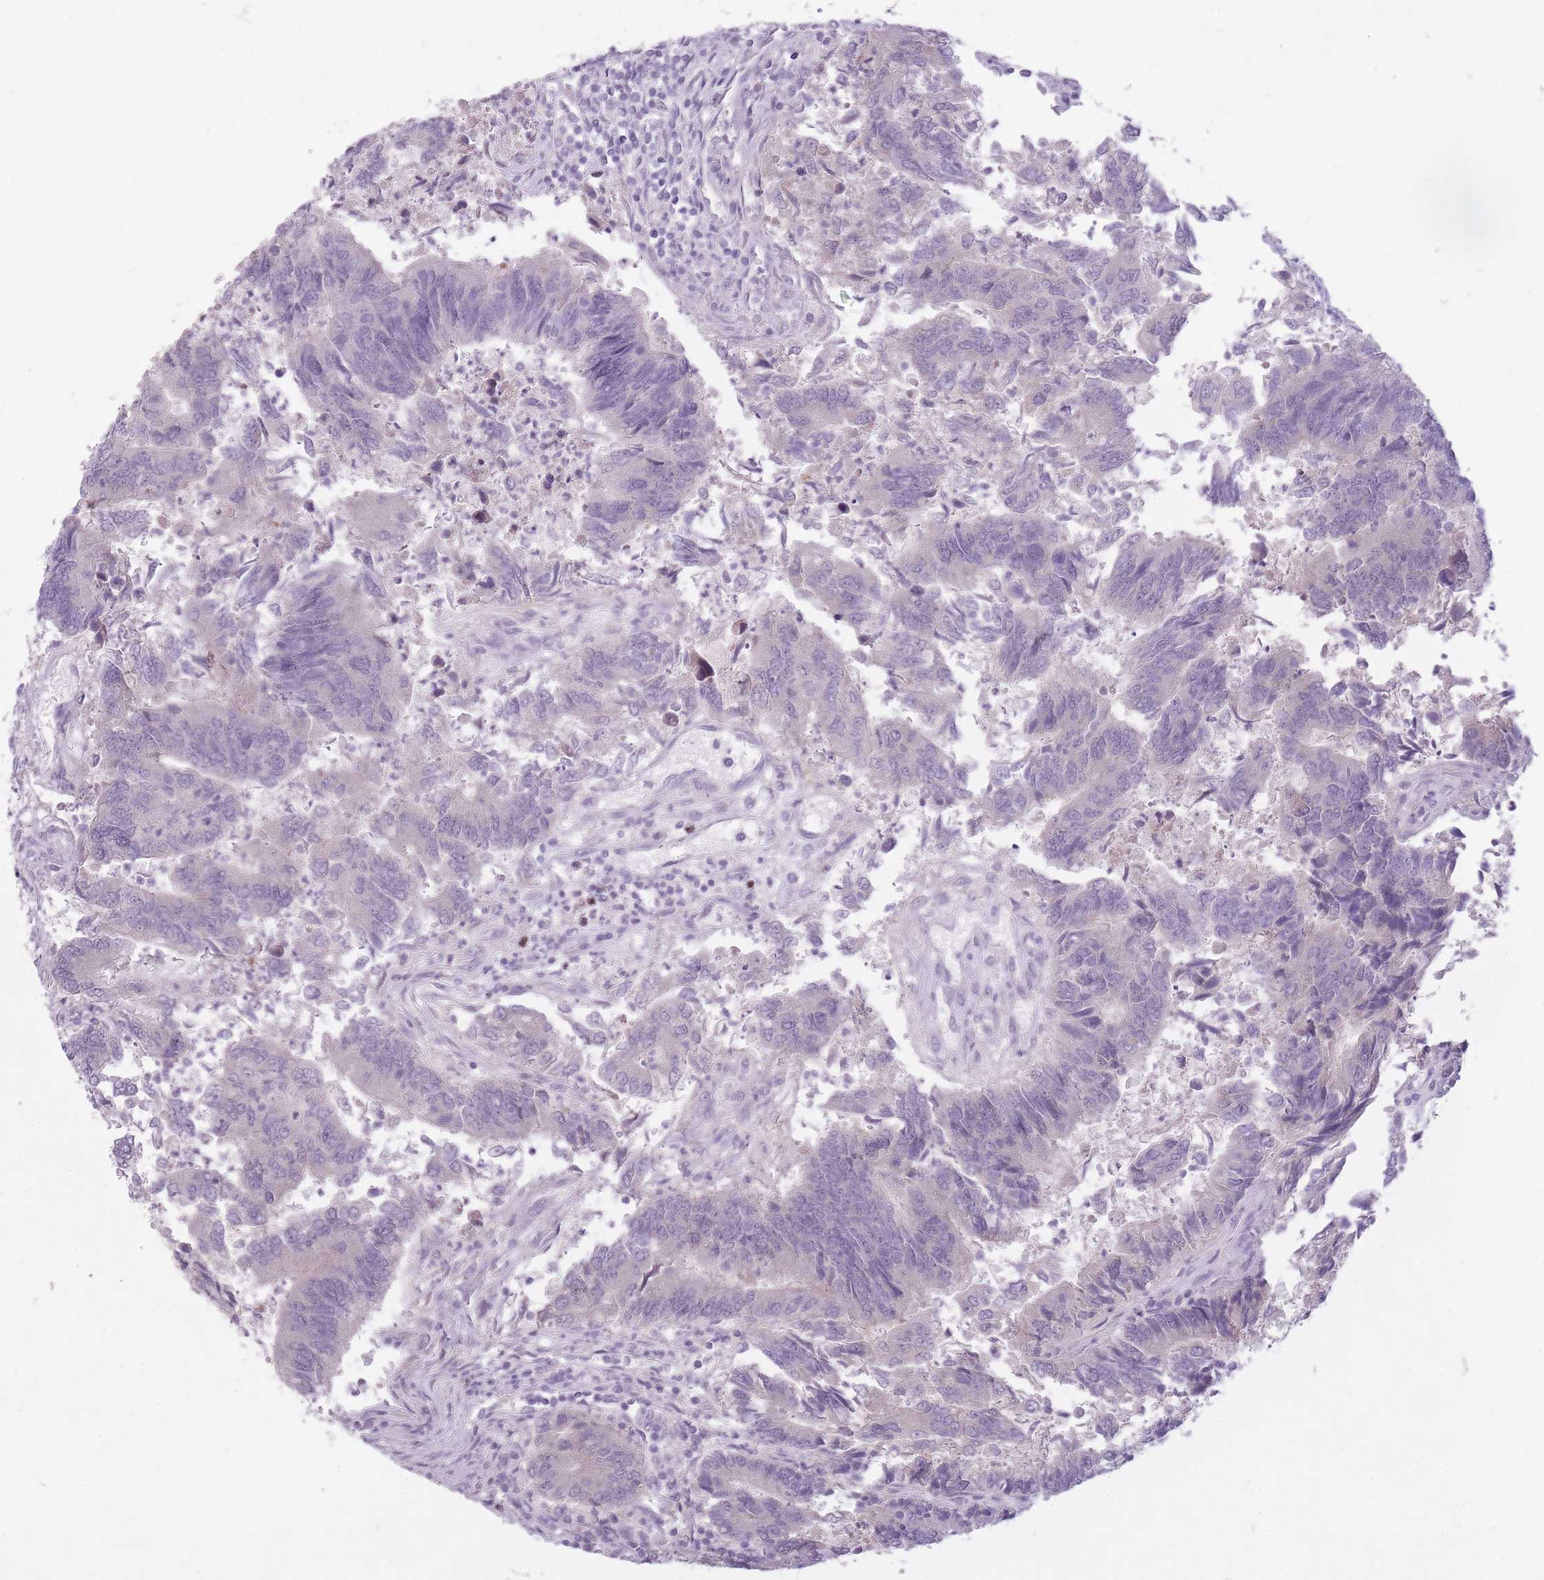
{"staining": {"intensity": "negative", "quantity": "none", "location": "none"}, "tissue": "colorectal cancer", "cell_type": "Tumor cells", "image_type": "cancer", "snomed": [{"axis": "morphology", "description": "Adenocarcinoma, NOS"}, {"axis": "topography", "description": "Colon"}], "caption": "Tumor cells show no significant positivity in colorectal cancer. (IHC, brightfield microscopy, high magnification).", "gene": "FAM43B", "patient": {"sex": "female", "age": 67}}